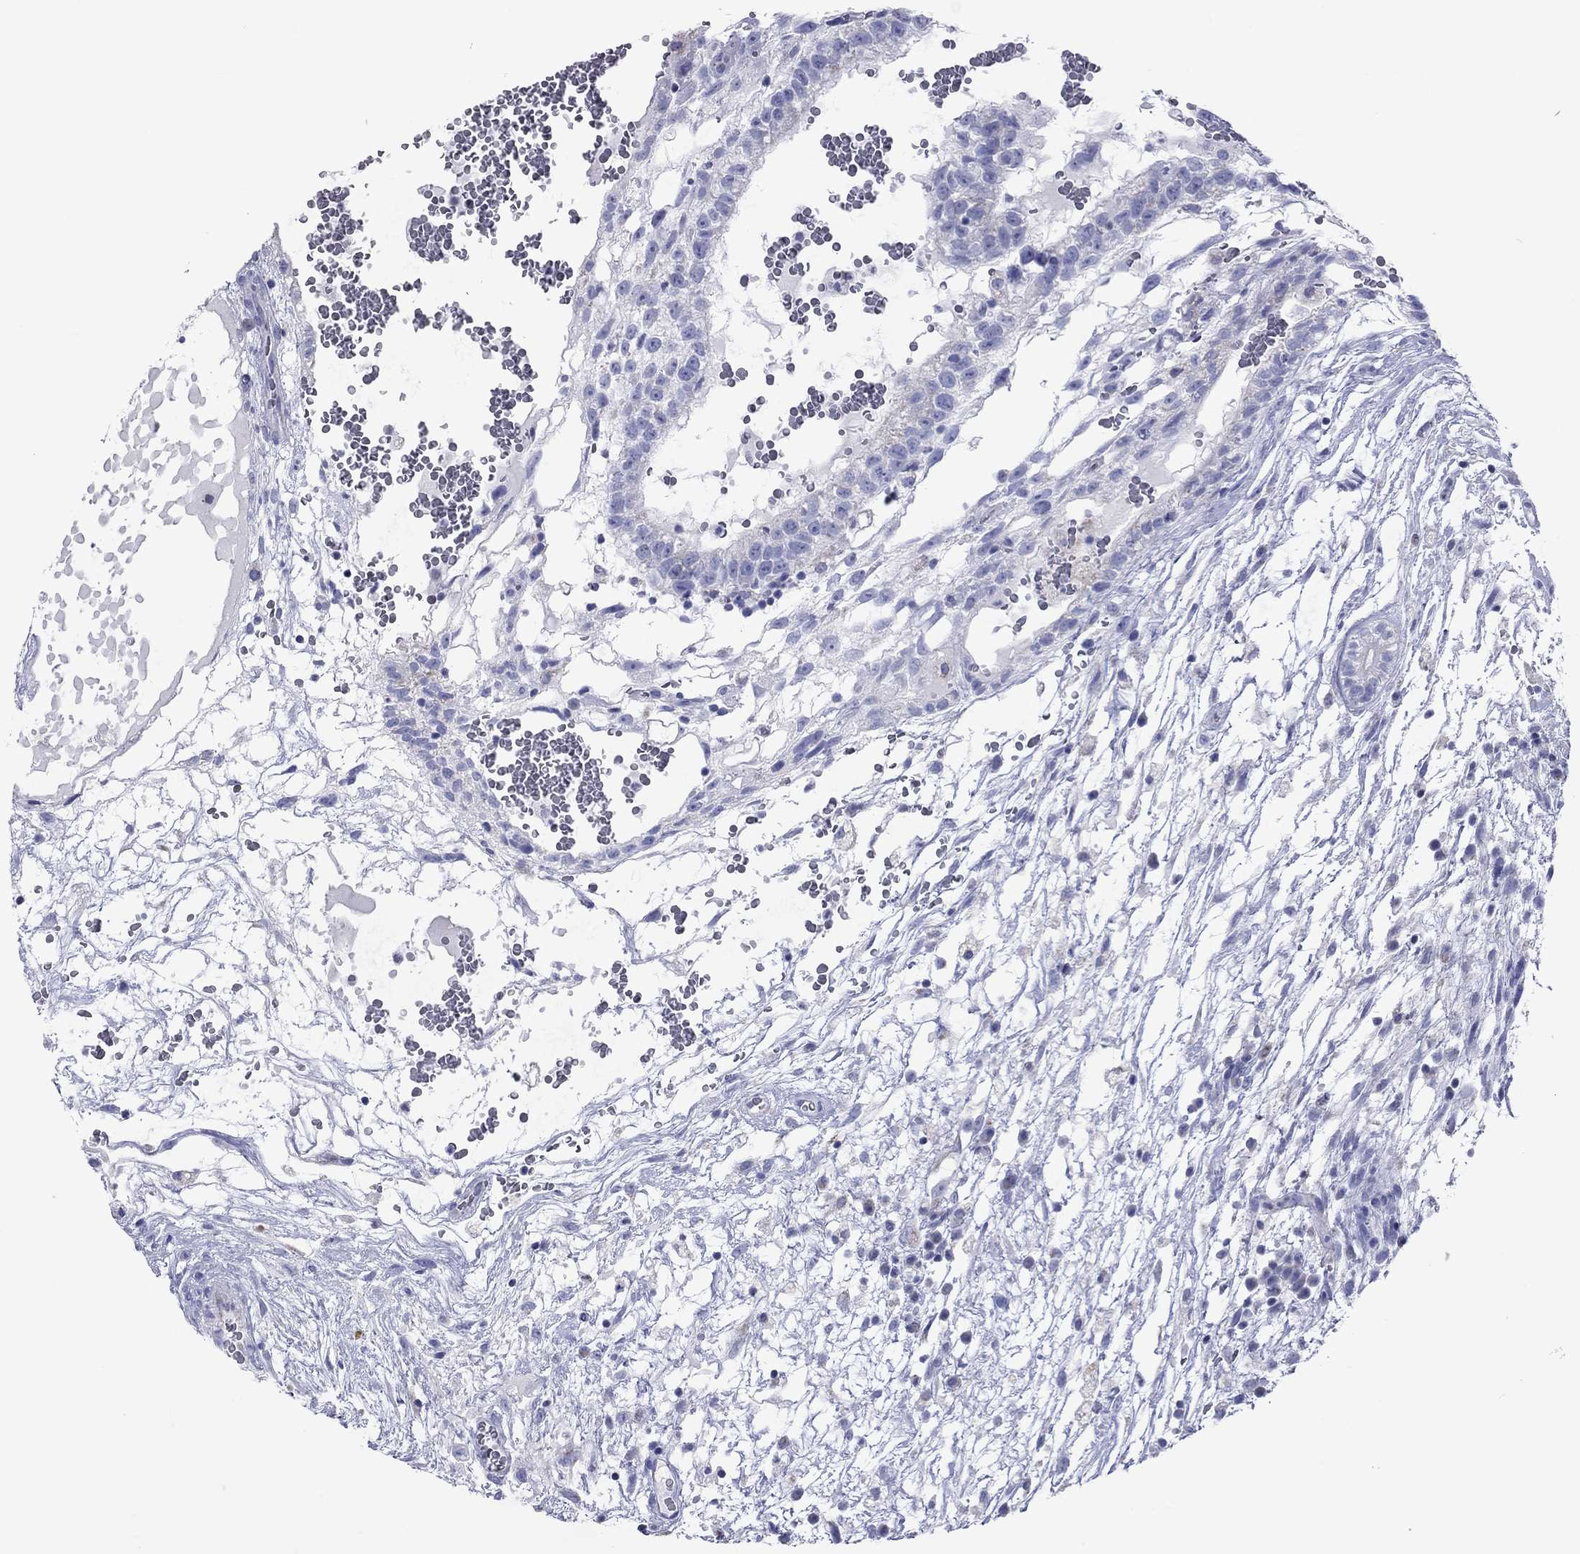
{"staining": {"intensity": "negative", "quantity": "none", "location": "none"}, "tissue": "testis cancer", "cell_type": "Tumor cells", "image_type": "cancer", "snomed": [{"axis": "morphology", "description": "Normal tissue, NOS"}, {"axis": "morphology", "description": "Carcinoma, Embryonal, NOS"}, {"axis": "topography", "description": "Testis"}], "caption": "This is an immunohistochemistry photomicrograph of human testis cancer (embryonal carcinoma). There is no expression in tumor cells.", "gene": "VSIG10", "patient": {"sex": "male", "age": 32}}